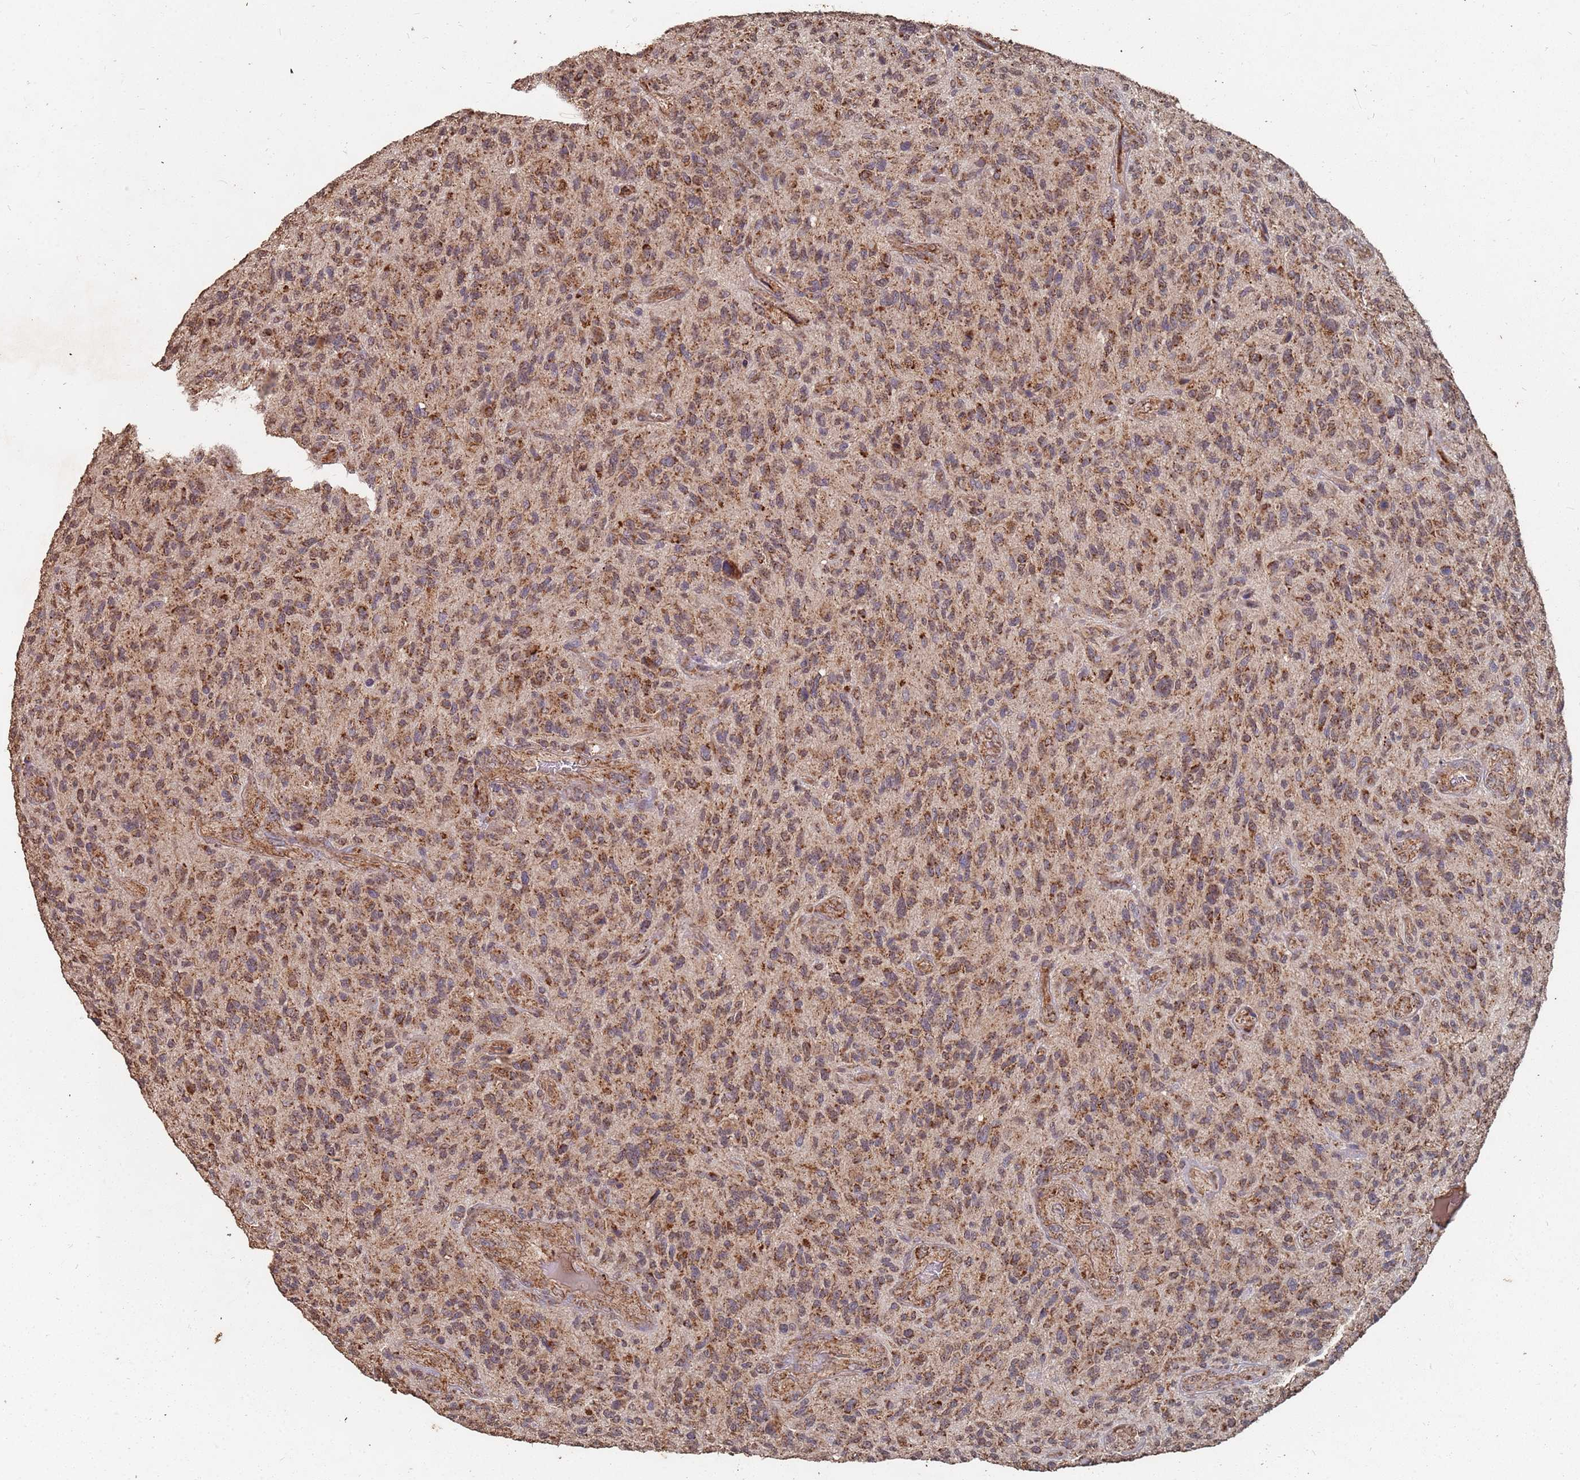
{"staining": {"intensity": "moderate", "quantity": ">75%", "location": "cytoplasmic/membranous,nuclear"}, "tissue": "glioma", "cell_type": "Tumor cells", "image_type": "cancer", "snomed": [{"axis": "morphology", "description": "Glioma, malignant, High grade"}, {"axis": "topography", "description": "Brain"}], "caption": "A medium amount of moderate cytoplasmic/membranous and nuclear positivity is identified in about >75% of tumor cells in glioma tissue.", "gene": "PRORP", "patient": {"sex": "male", "age": 47}}